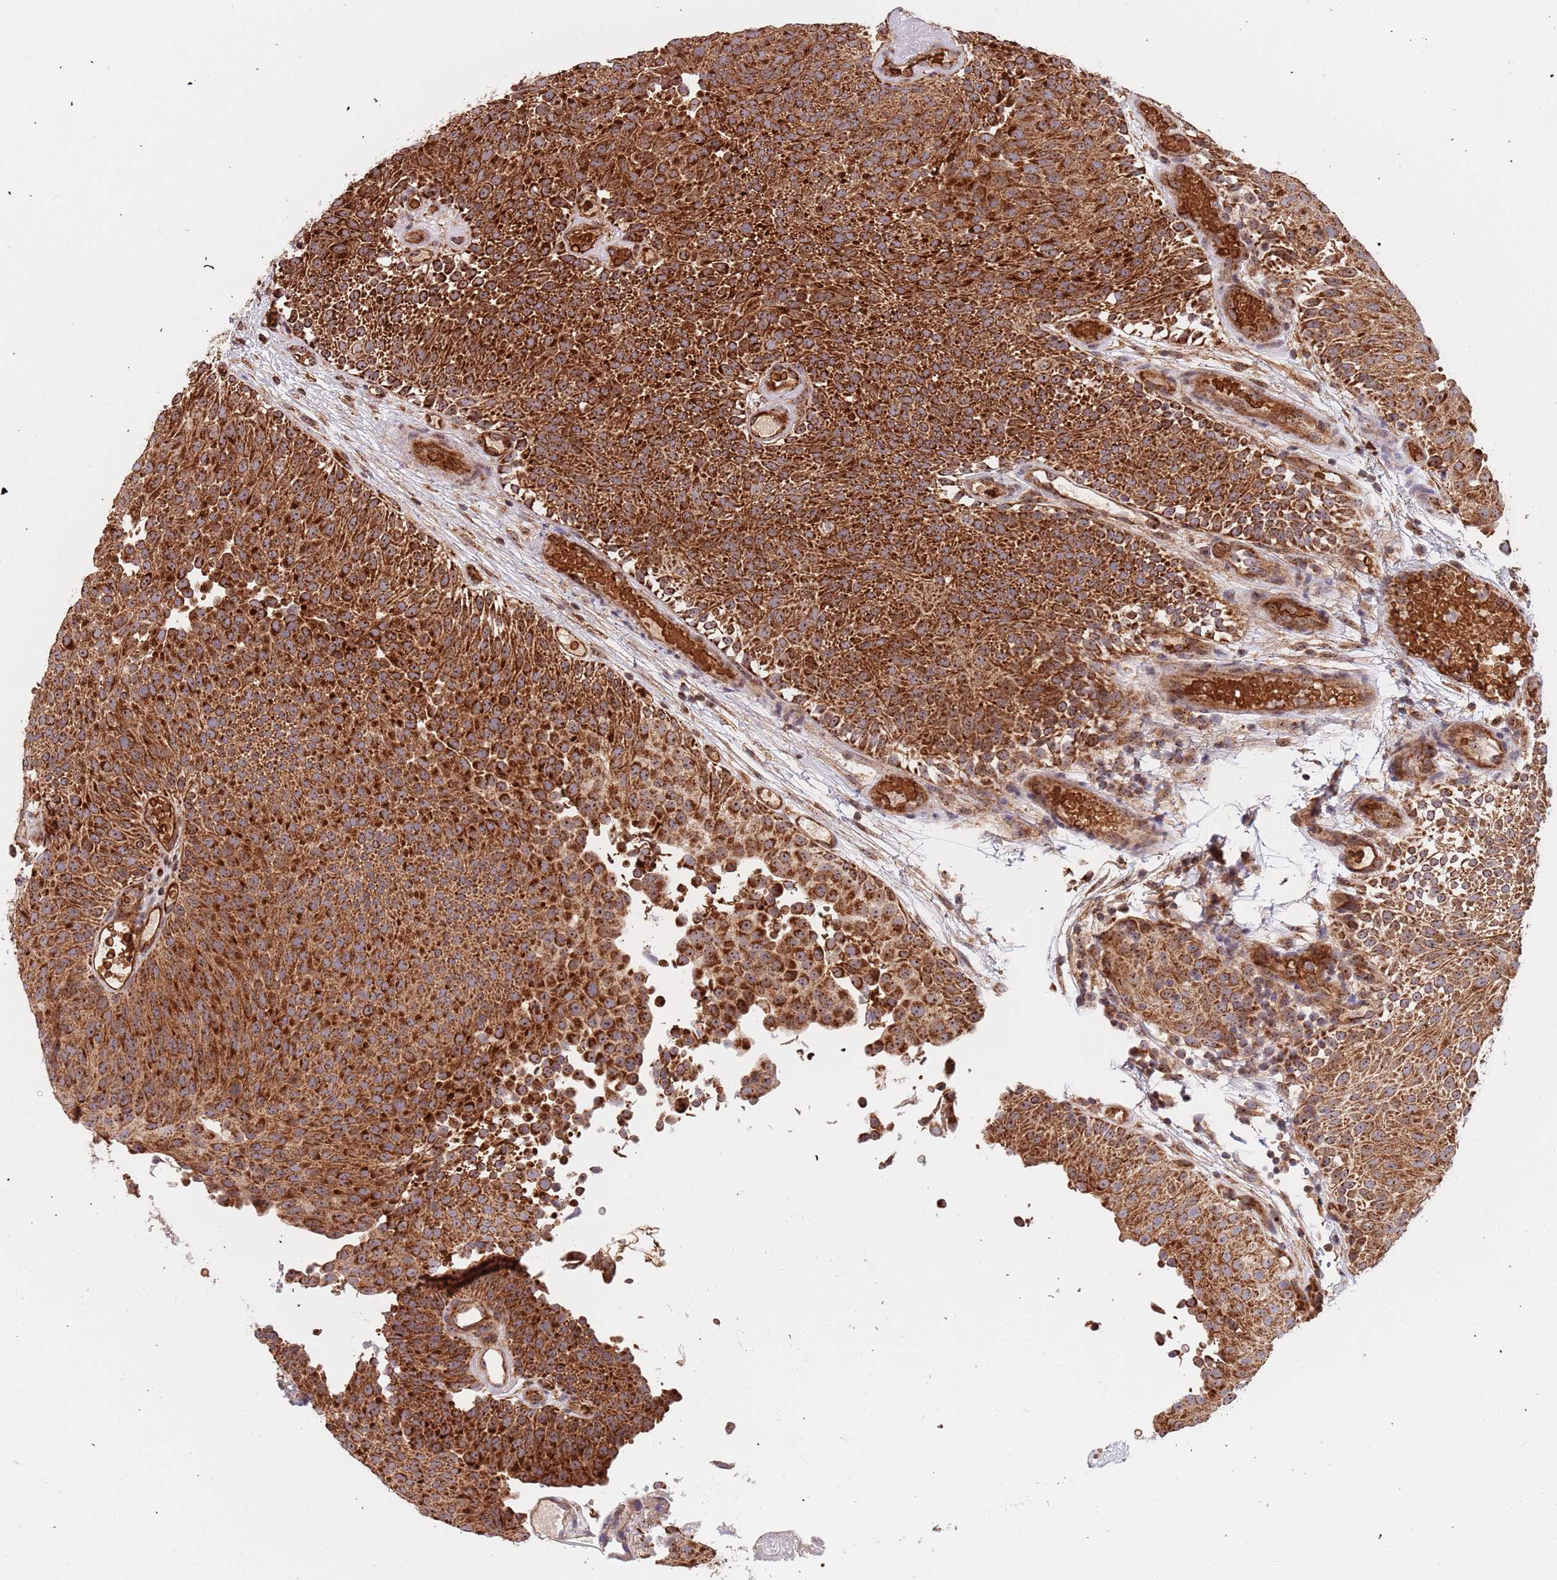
{"staining": {"intensity": "strong", "quantity": ">75%", "location": "cytoplasmic/membranous"}, "tissue": "urothelial cancer", "cell_type": "Tumor cells", "image_type": "cancer", "snomed": [{"axis": "morphology", "description": "Urothelial carcinoma, Low grade"}, {"axis": "topography", "description": "Urinary bladder"}], "caption": "Brown immunohistochemical staining in human urothelial carcinoma (low-grade) reveals strong cytoplasmic/membranous staining in about >75% of tumor cells. The staining was performed using DAB (3,3'-diaminobenzidine), with brown indicating positive protein expression. Nuclei are stained blue with hematoxylin.", "gene": "DCHS1", "patient": {"sex": "male", "age": 78}}